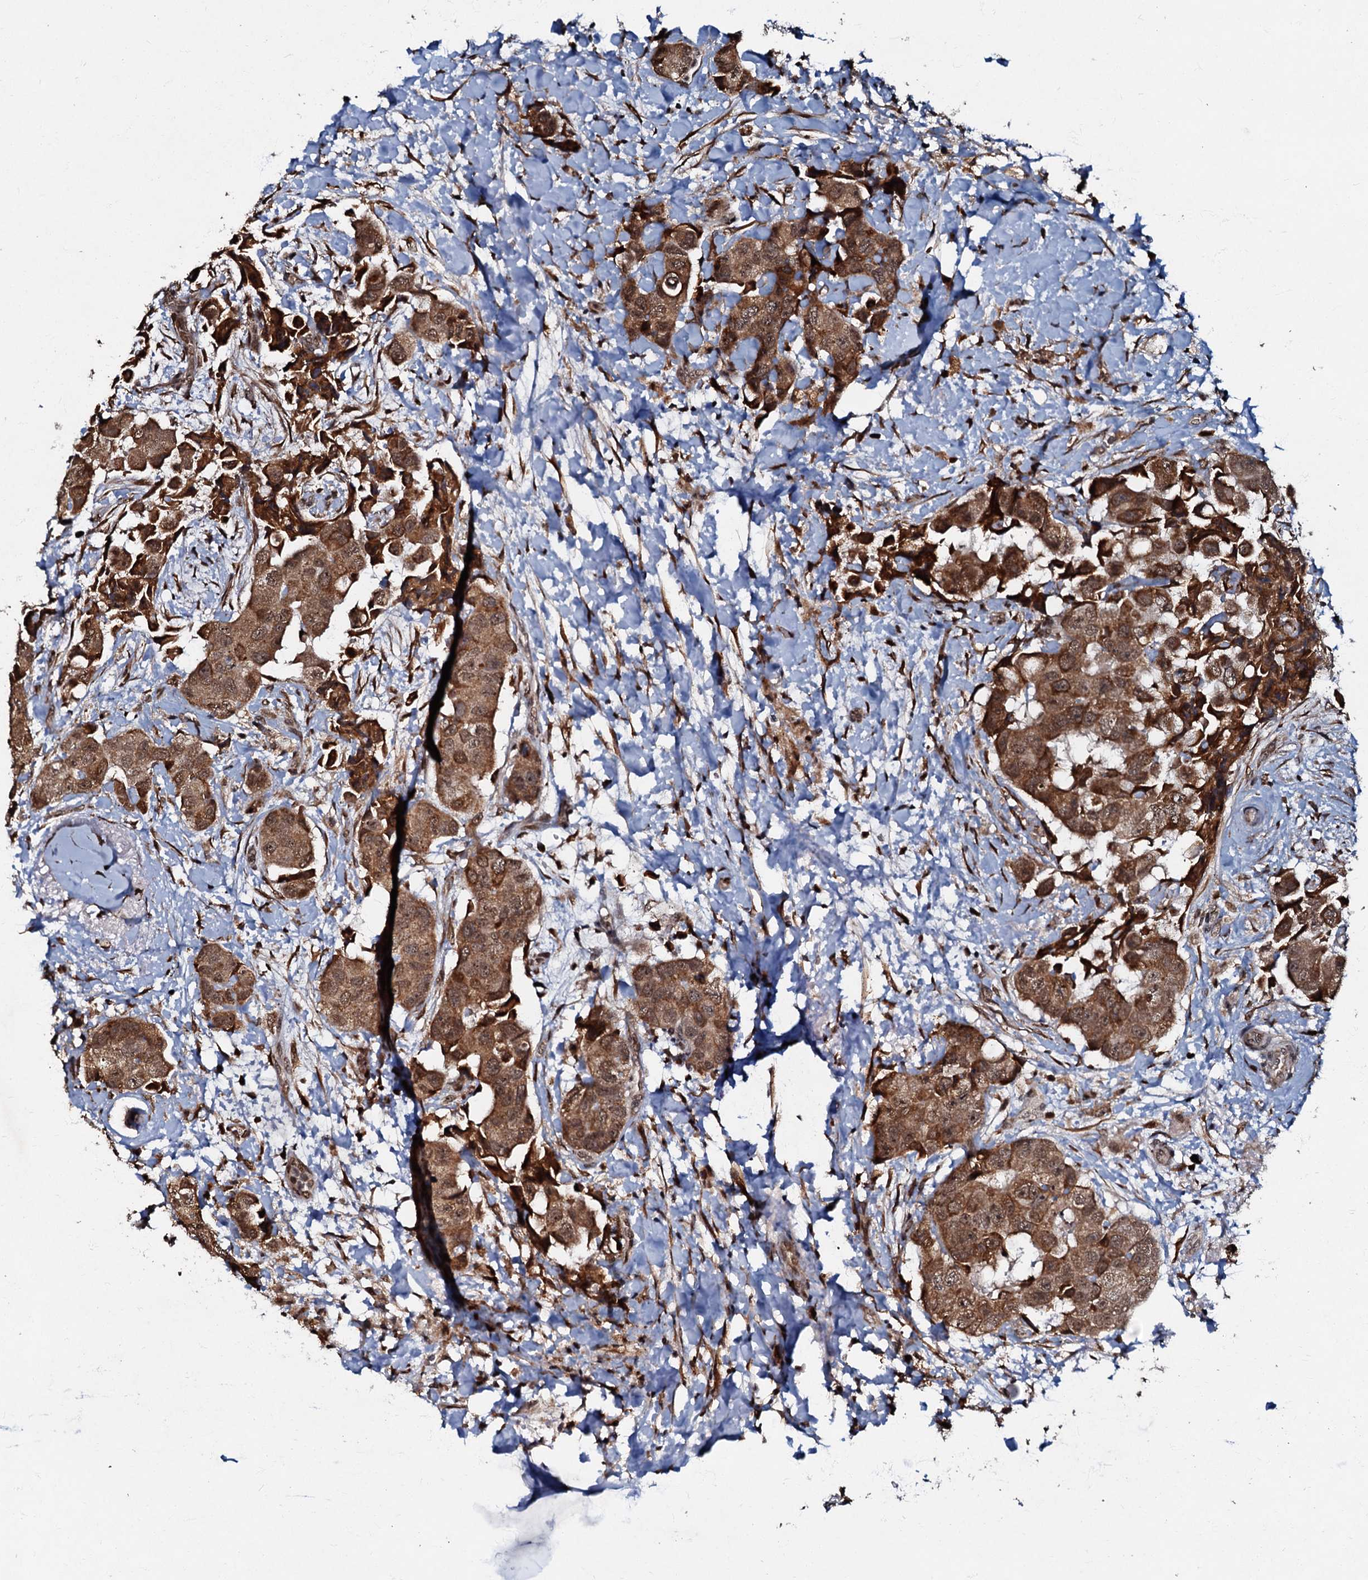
{"staining": {"intensity": "strong", "quantity": ">75%", "location": "cytoplasmic/membranous,nuclear"}, "tissue": "breast cancer", "cell_type": "Tumor cells", "image_type": "cancer", "snomed": [{"axis": "morphology", "description": "Normal tissue, NOS"}, {"axis": "morphology", "description": "Duct carcinoma"}, {"axis": "topography", "description": "Breast"}], "caption": "High-power microscopy captured an immunohistochemistry (IHC) histopathology image of breast cancer (infiltrating ductal carcinoma), revealing strong cytoplasmic/membranous and nuclear staining in about >75% of tumor cells.", "gene": "C18orf32", "patient": {"sex": "female", "age": 62}}